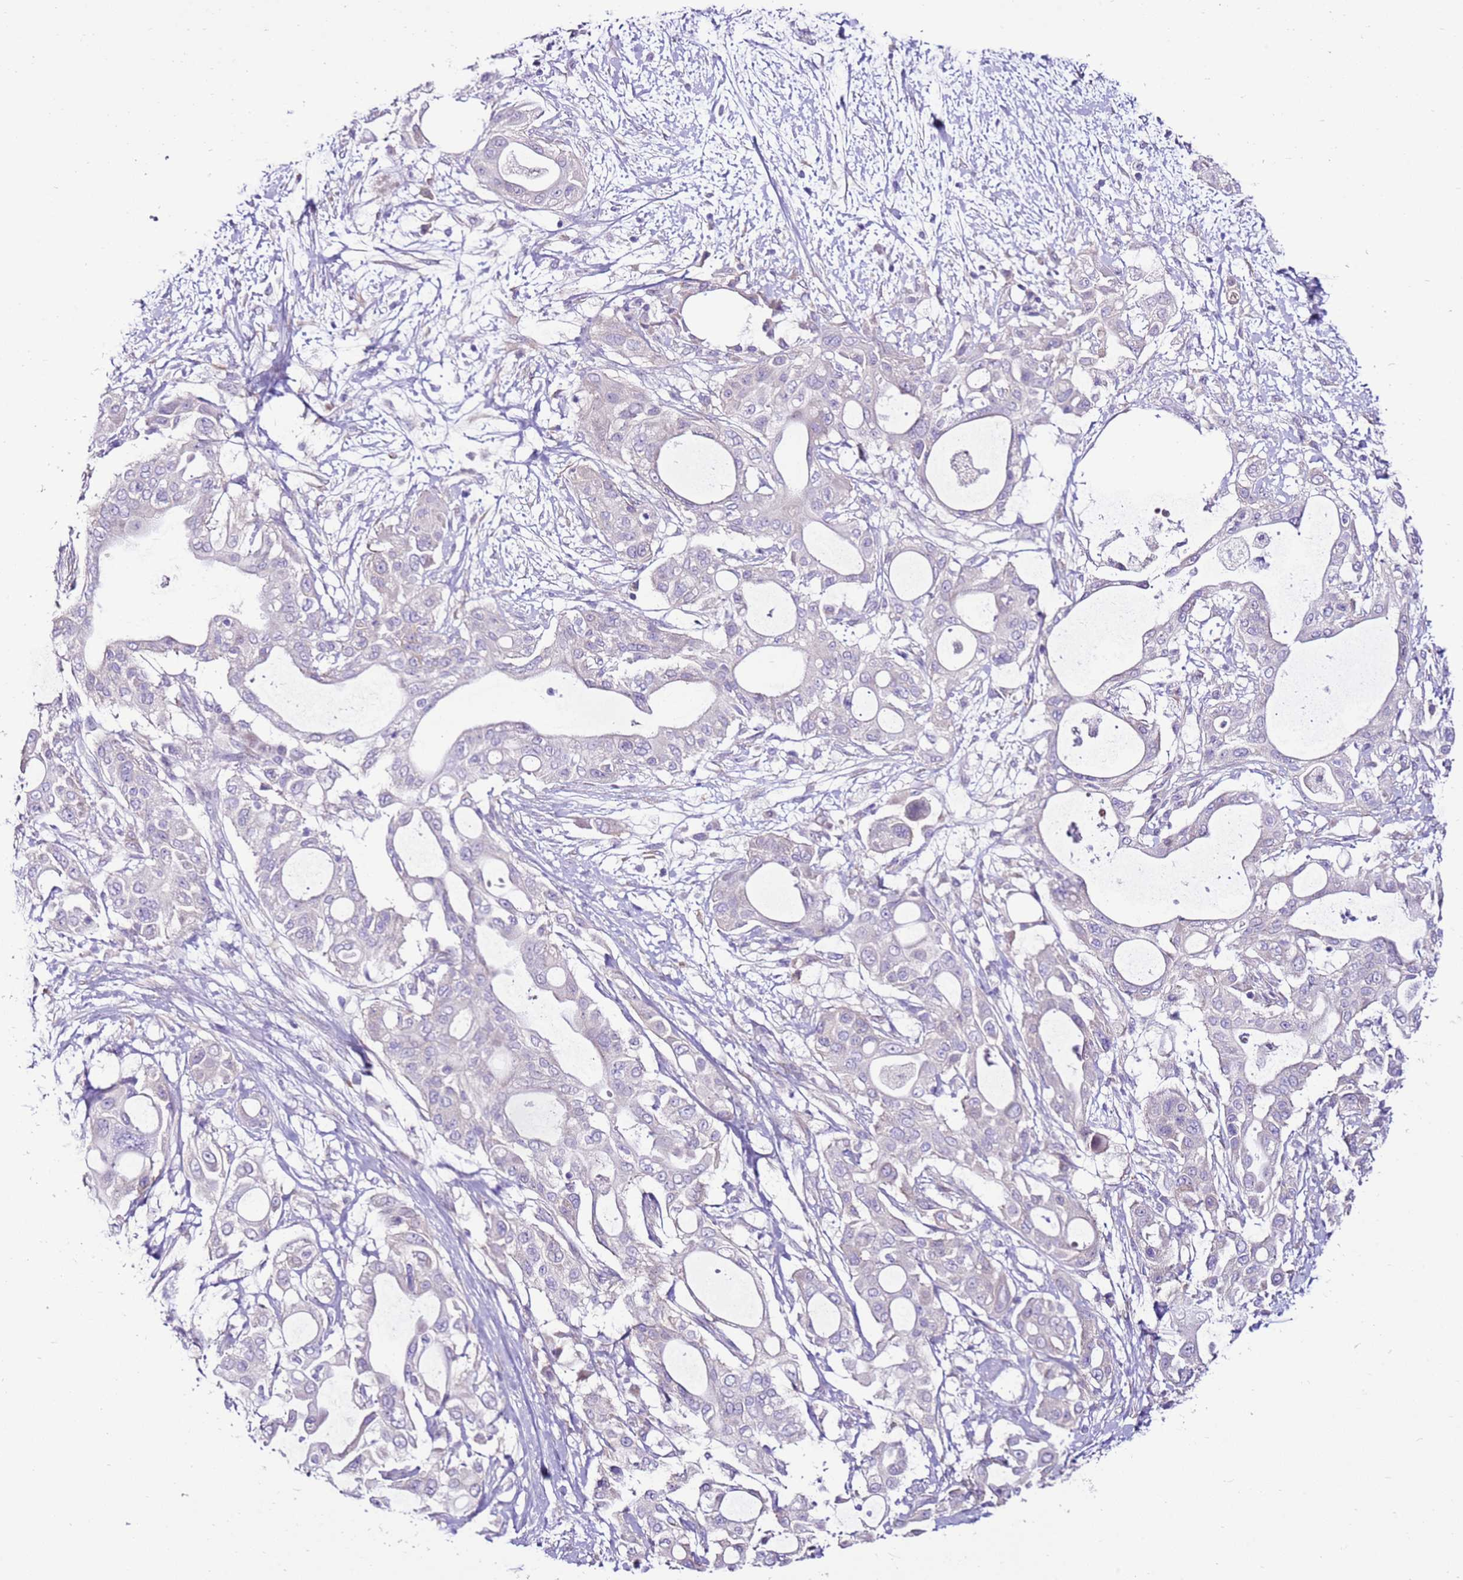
{"staining": {"intensity": "negative", "quantity": "none", "location": "none"}, "tissue": "pancreatic cancer", "cell_type": "Tumor cells", "image_type": "cancer", "snomed": [{"axis": "morphology", "description": "Adenocarcinoma, NOS"}, {"axis": "topography", "description": "Pancreas"}], "caption": "There is no significant expression in tumor cells of pancreatic cancer.", "gene": "SLC38A5", "patient": {"sex": "male", "age": 68}}